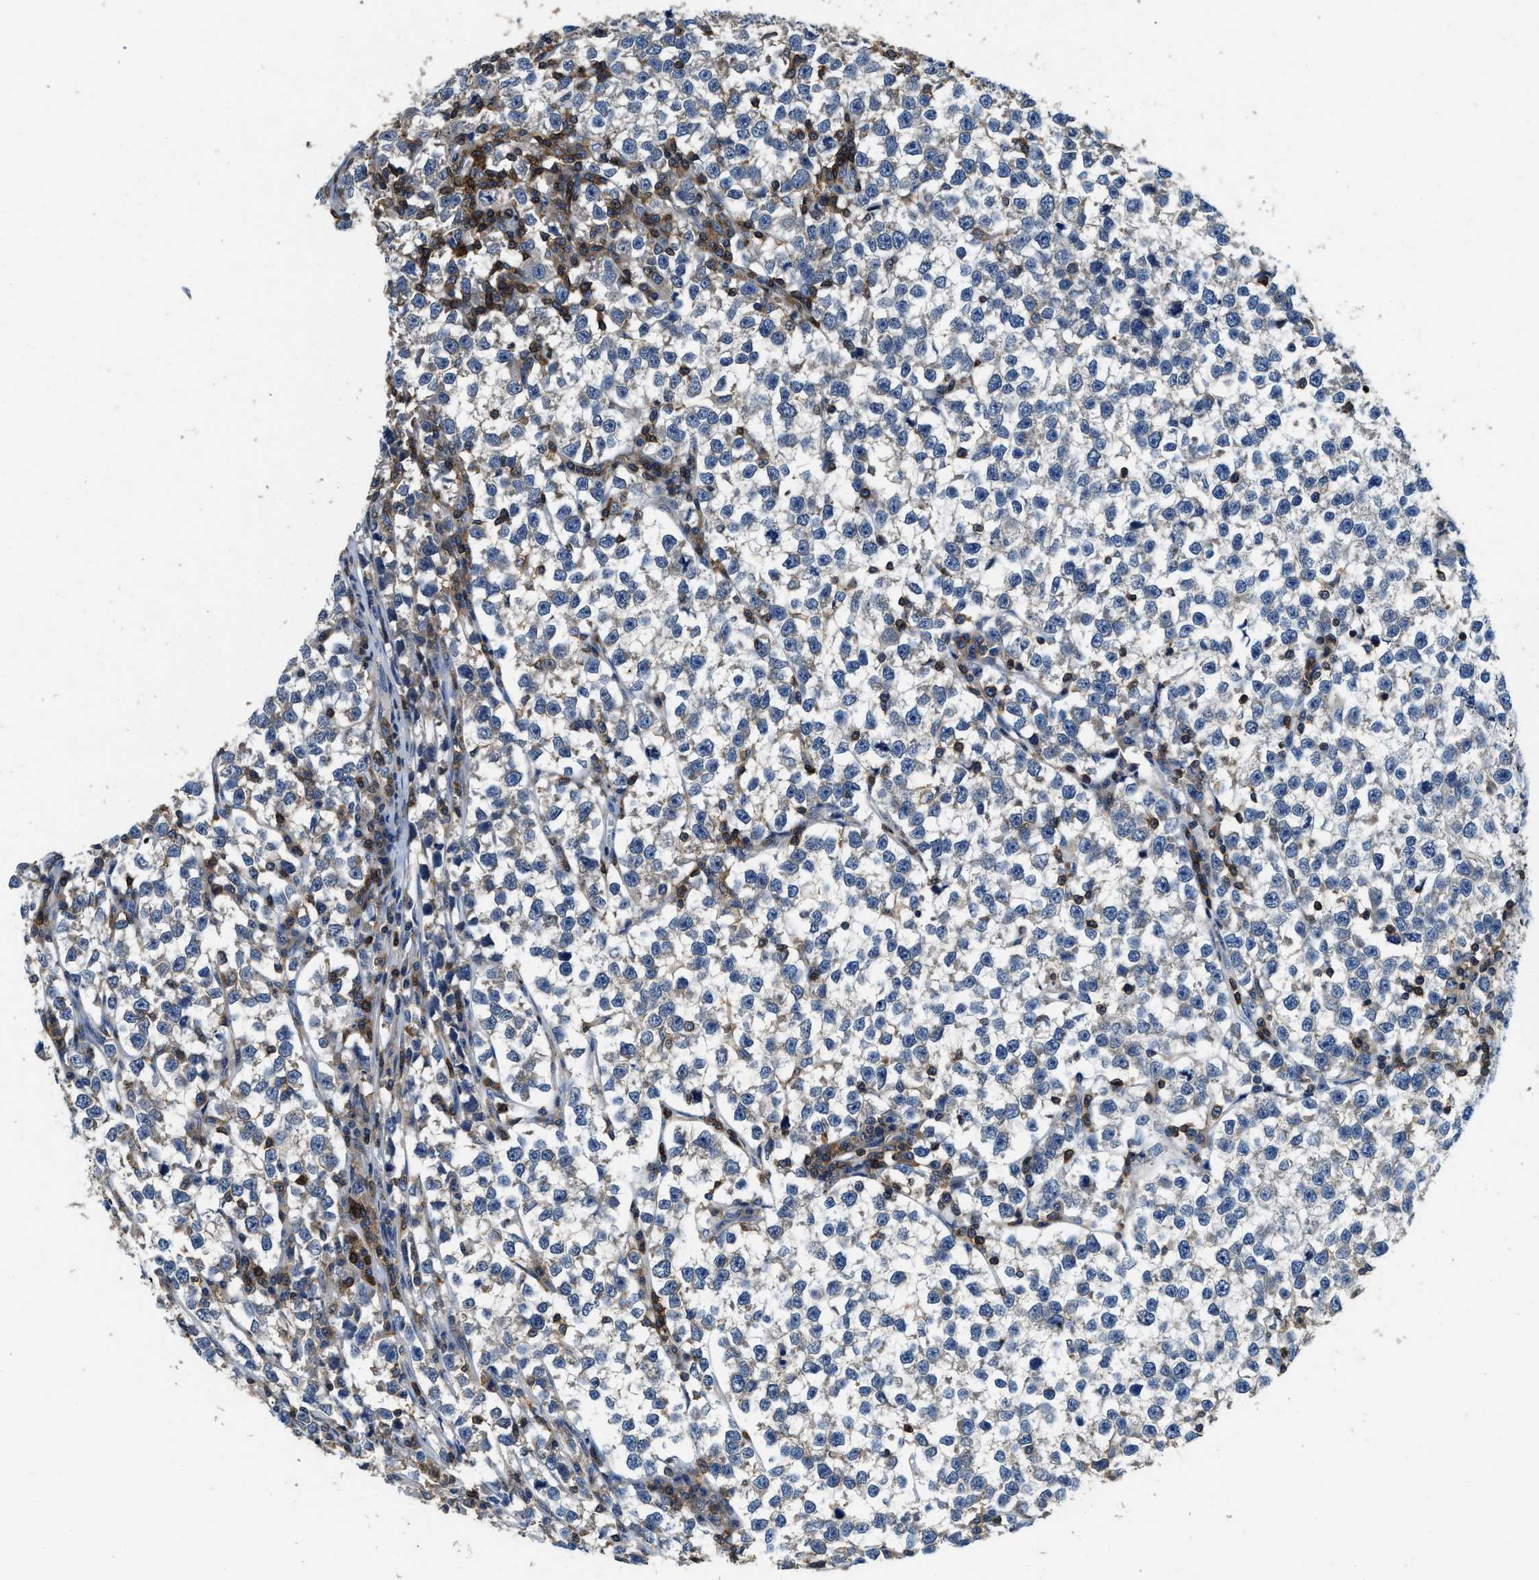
{"staining": {"intensity": "weak", "quantity": "<25%", "location": "cytoplasmic/membranous"}, "tissue": "testis cancer", "cell_type": "Tumor cells", "image_type": "cancer", "snomed": [{"axis": "morphology", "description": "Normal tissue, NOS"}, {"axis": "morphology", "description": "Seminoma, NOS"}, {"axis": "topography", "description": "Testis"}], "caption": "Immunohistochemistry of human testis cancer displays no staining in tumor cells.", "gene": "MYO1G", "patient": {"sex": "male", "age": 43}}